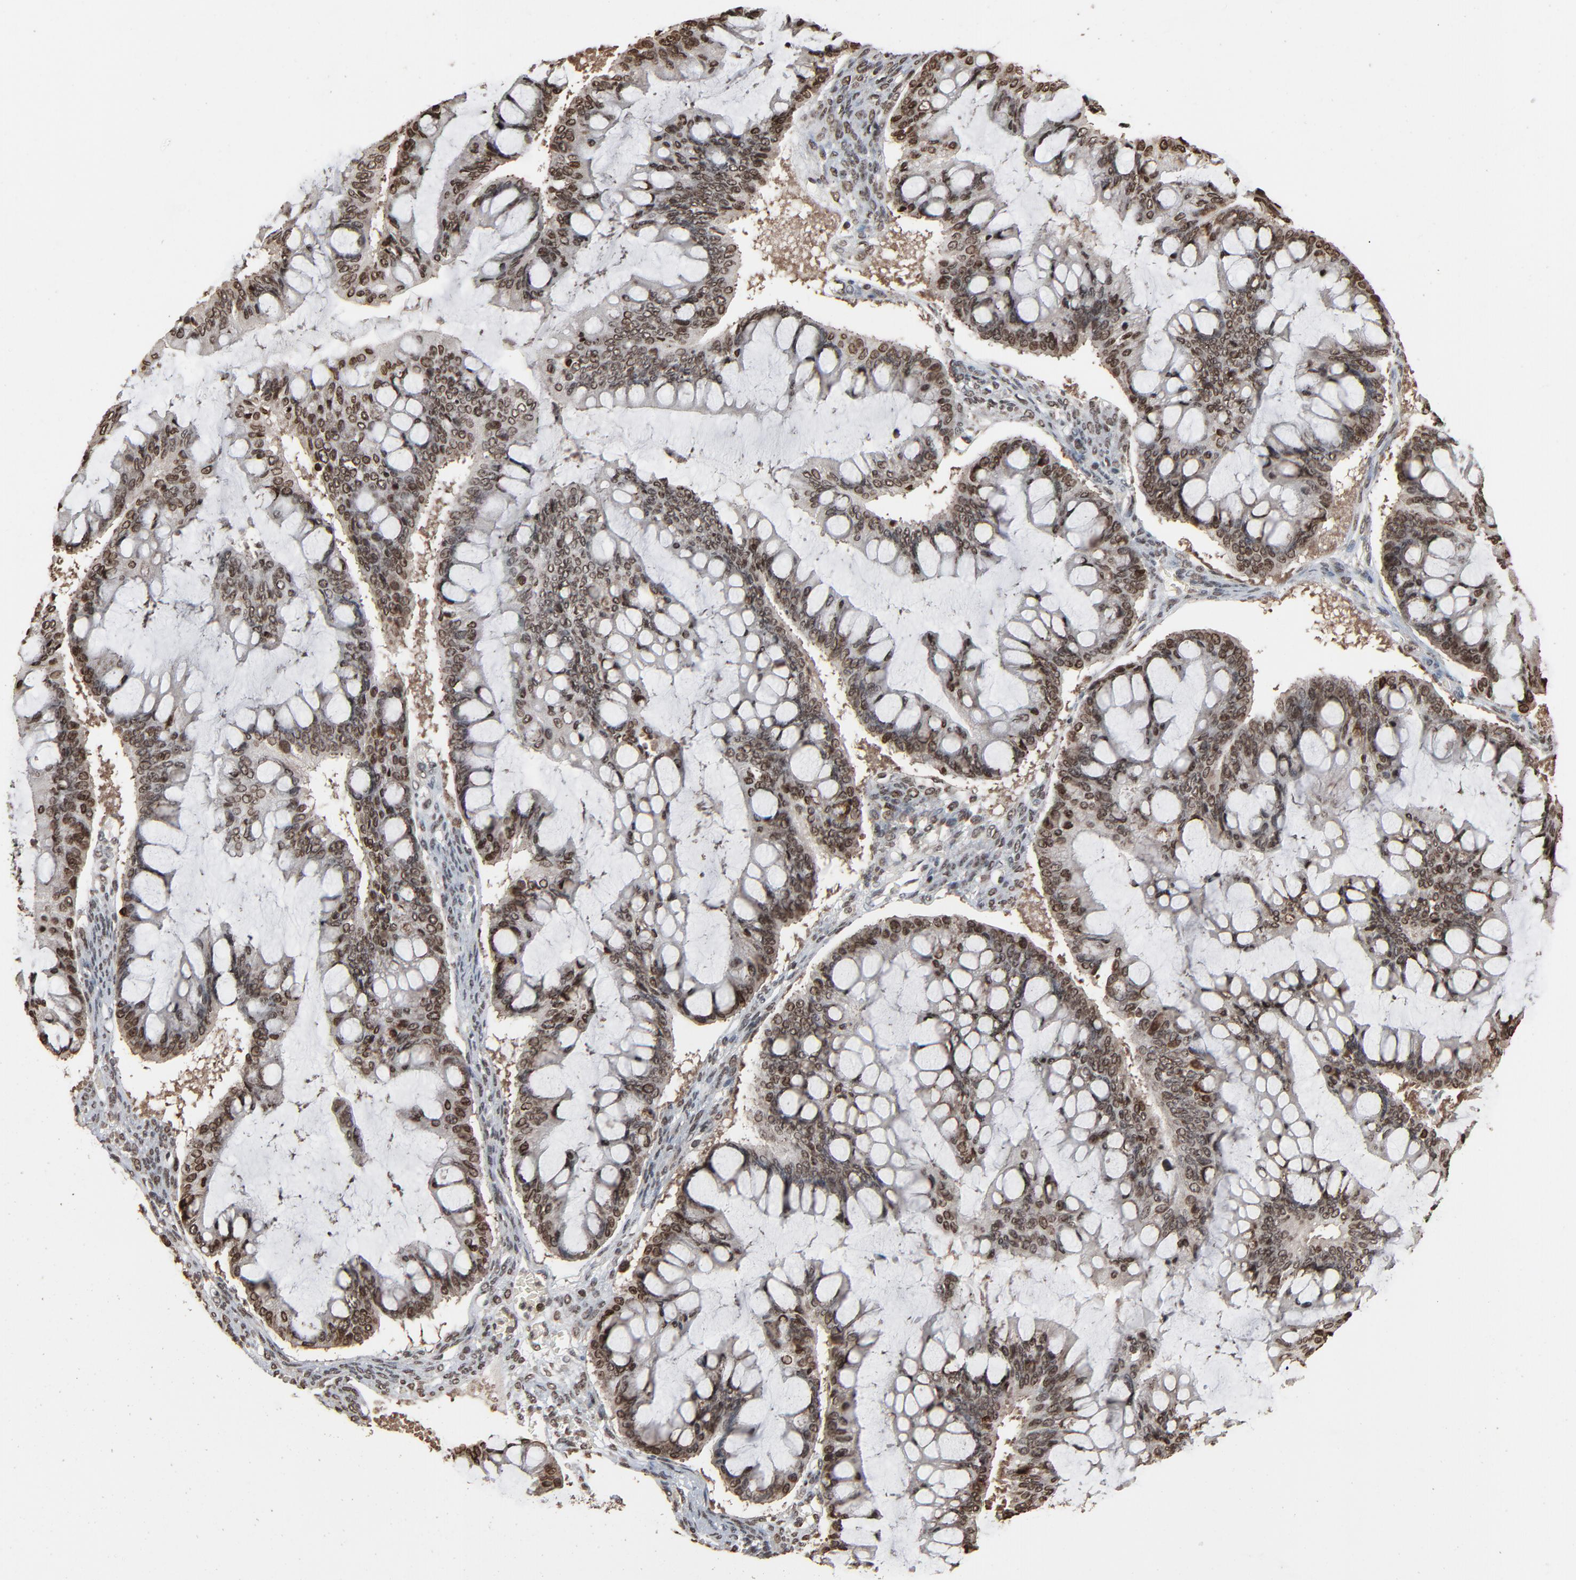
{"staining": {"intensity": "moderate", "quantity": ">75%", "location": "nuclear"}, "tissue": "ovarian cancer", "cell_type": "Tumor cells", "image_type": "cancer", "snomed": [{"axis": "morphology", "description": "Cystadenocarcinoma, mucinous, NOS"}, {"axis": "topography", "description": "Ovary"}], "caption": "Human mucinous cystadenocarcinoma (ovarian) stained with a protein marker shows moderate staining in tumor cells.", "gene": "RPS6KA3", "patient": {"sex": "female", "age": 73}}